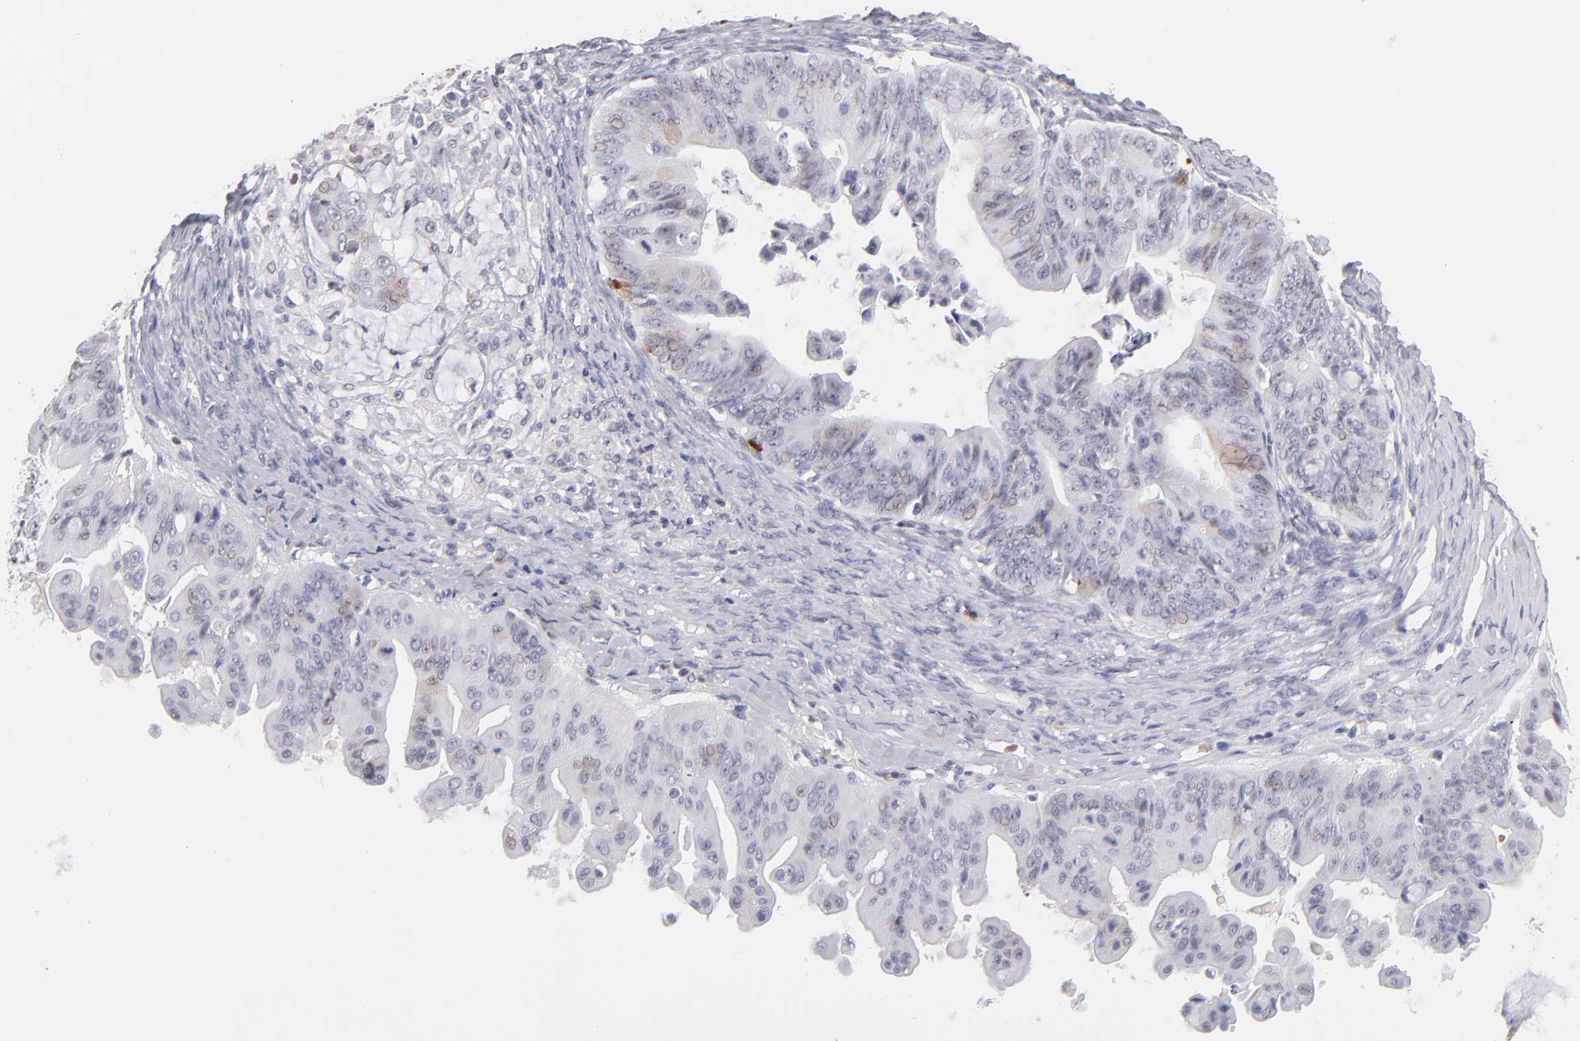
{"staining": {"intensity": "weak", "quantity": "<25%", "location": "nuclear"}, "tissue": "ovarian cancer", "cell_type": "Tumor cells", "image_type": "cancer", "snomed": [{"axis": "morphology", "description": "Cystadenocarcinoma, mucinous, NOS"}, {"axis": "topography", "description": "Ovary"}], "caption": "Immunohistochemical staining of ovarian mucinous cystadenocarcinoma shows no significant staining in tumor cells.", "gene": "MGAM", "patient": {"sex": "female", "age": 37}}